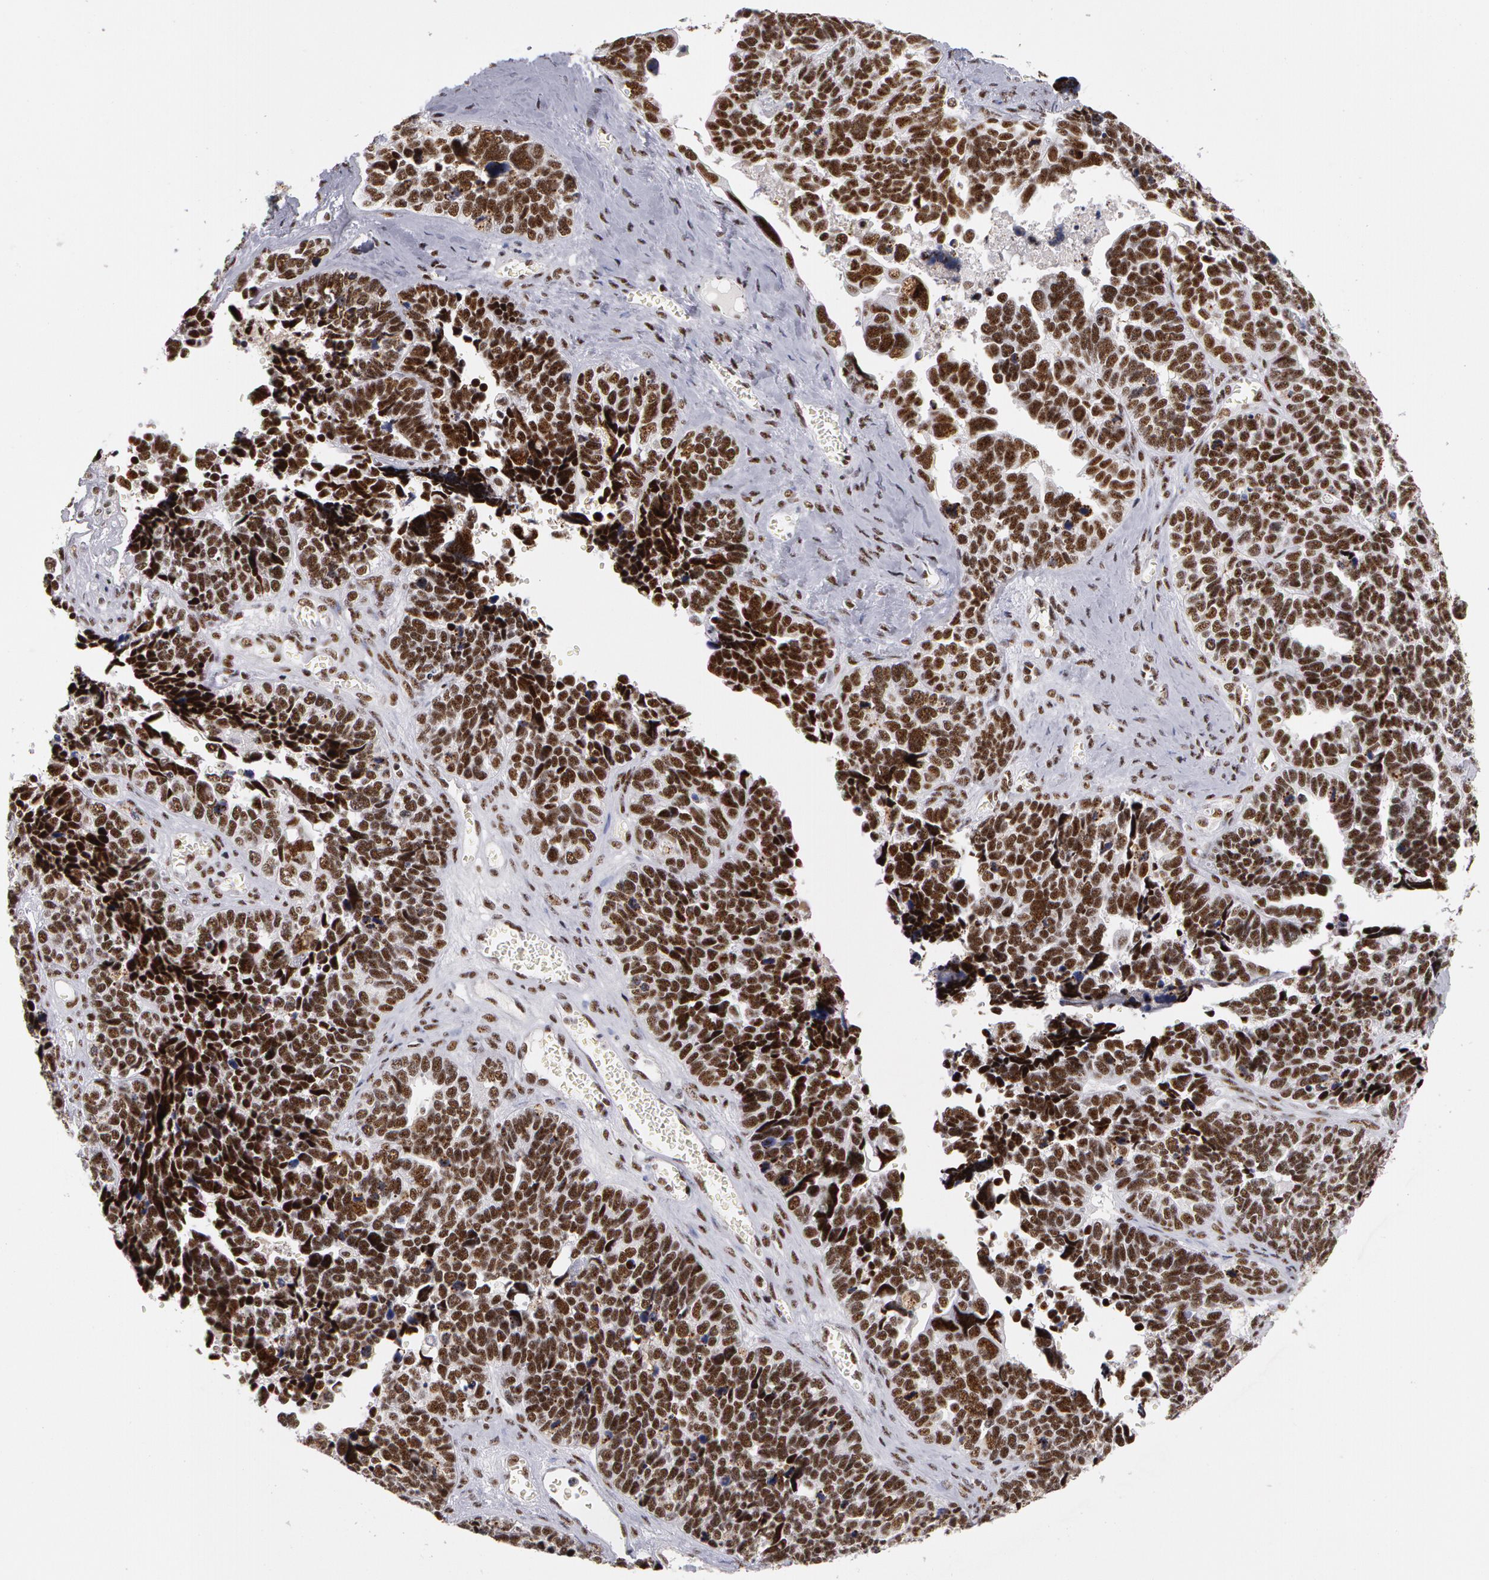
{"staining": {"intensity": "strong", "quantity": ">75%", "location": "nuclear"}, "tissue": "ovarian cancer", "cell_type": "Tumor cells", "image_type": "cancer", "snomed": [{"axis": "morphology", "description": "Cystadenocarcinoma, serous, NOS"}, {"axis": "topography", "description": "Ovary"}], "caption": "Immunohistochemical staining of ovarian serous cystadenocarcinoma demonstrates strong nuclear protein staining in approximately >75% of tumor cells. The staining is performed using DAB (3,3'-diaminobenzidine) brown chromogen to label protein expression. The nuclei are counter-stained blue using hematoxylin.", "gene": "PNN", "patient": {"sex": "female", "age": 77}}